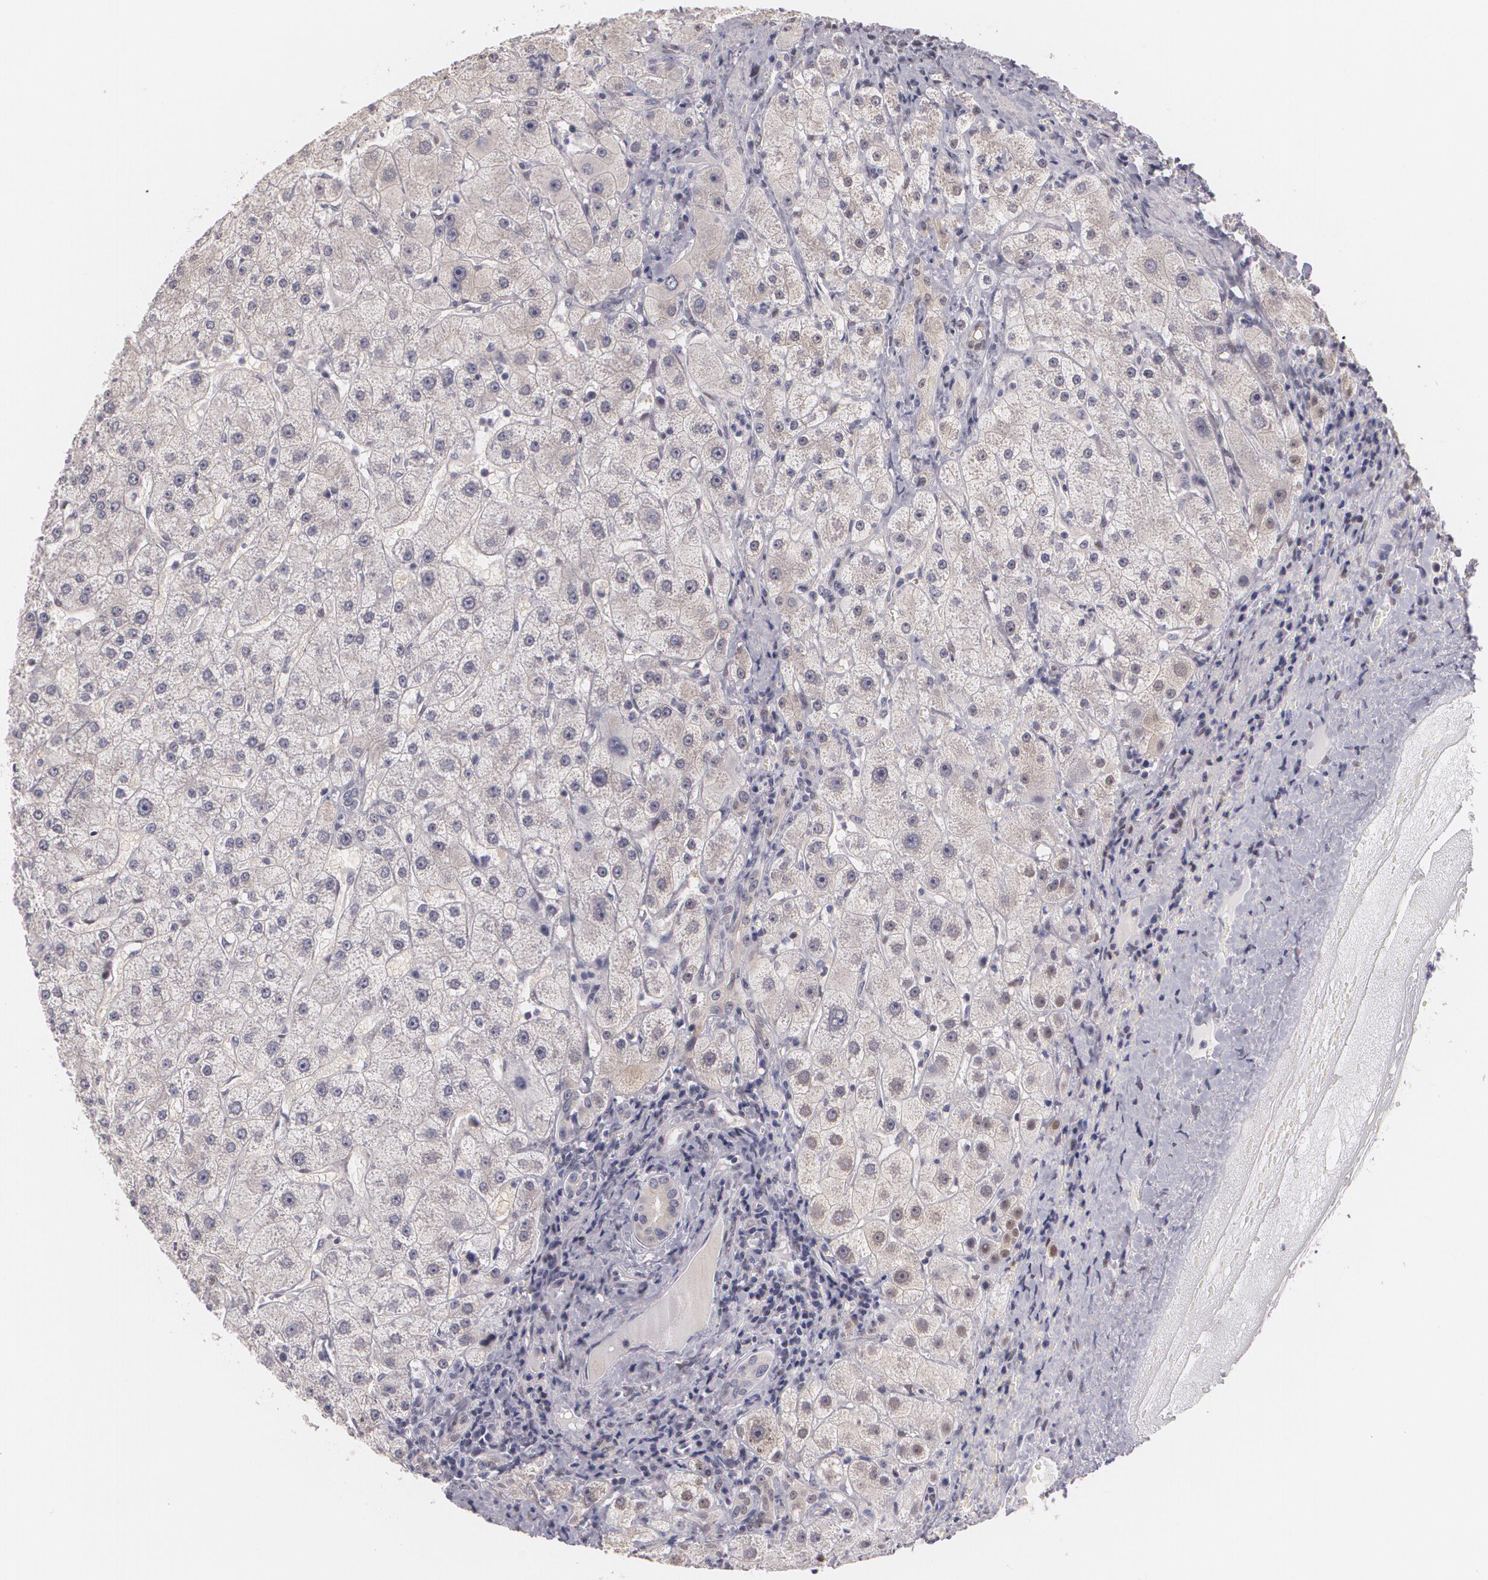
{"staining": {"intensity": "negative", "quantity": "none", "location": "none"}, "tissue": "liver", "cell_type": "Cholangiocytes", "image_type": "normal", "snomed": [{"axis": "morphology", "description": "Normal tissue, NOS"}, {"axis": "topography", "description": "Liver"}], "caption": "Cholangiocytes show no significant protein staining in benign liver. Nuclei are stained in blue.", "gene": "ZBTB16", "patient": {"sex": "female", "age": 79}}